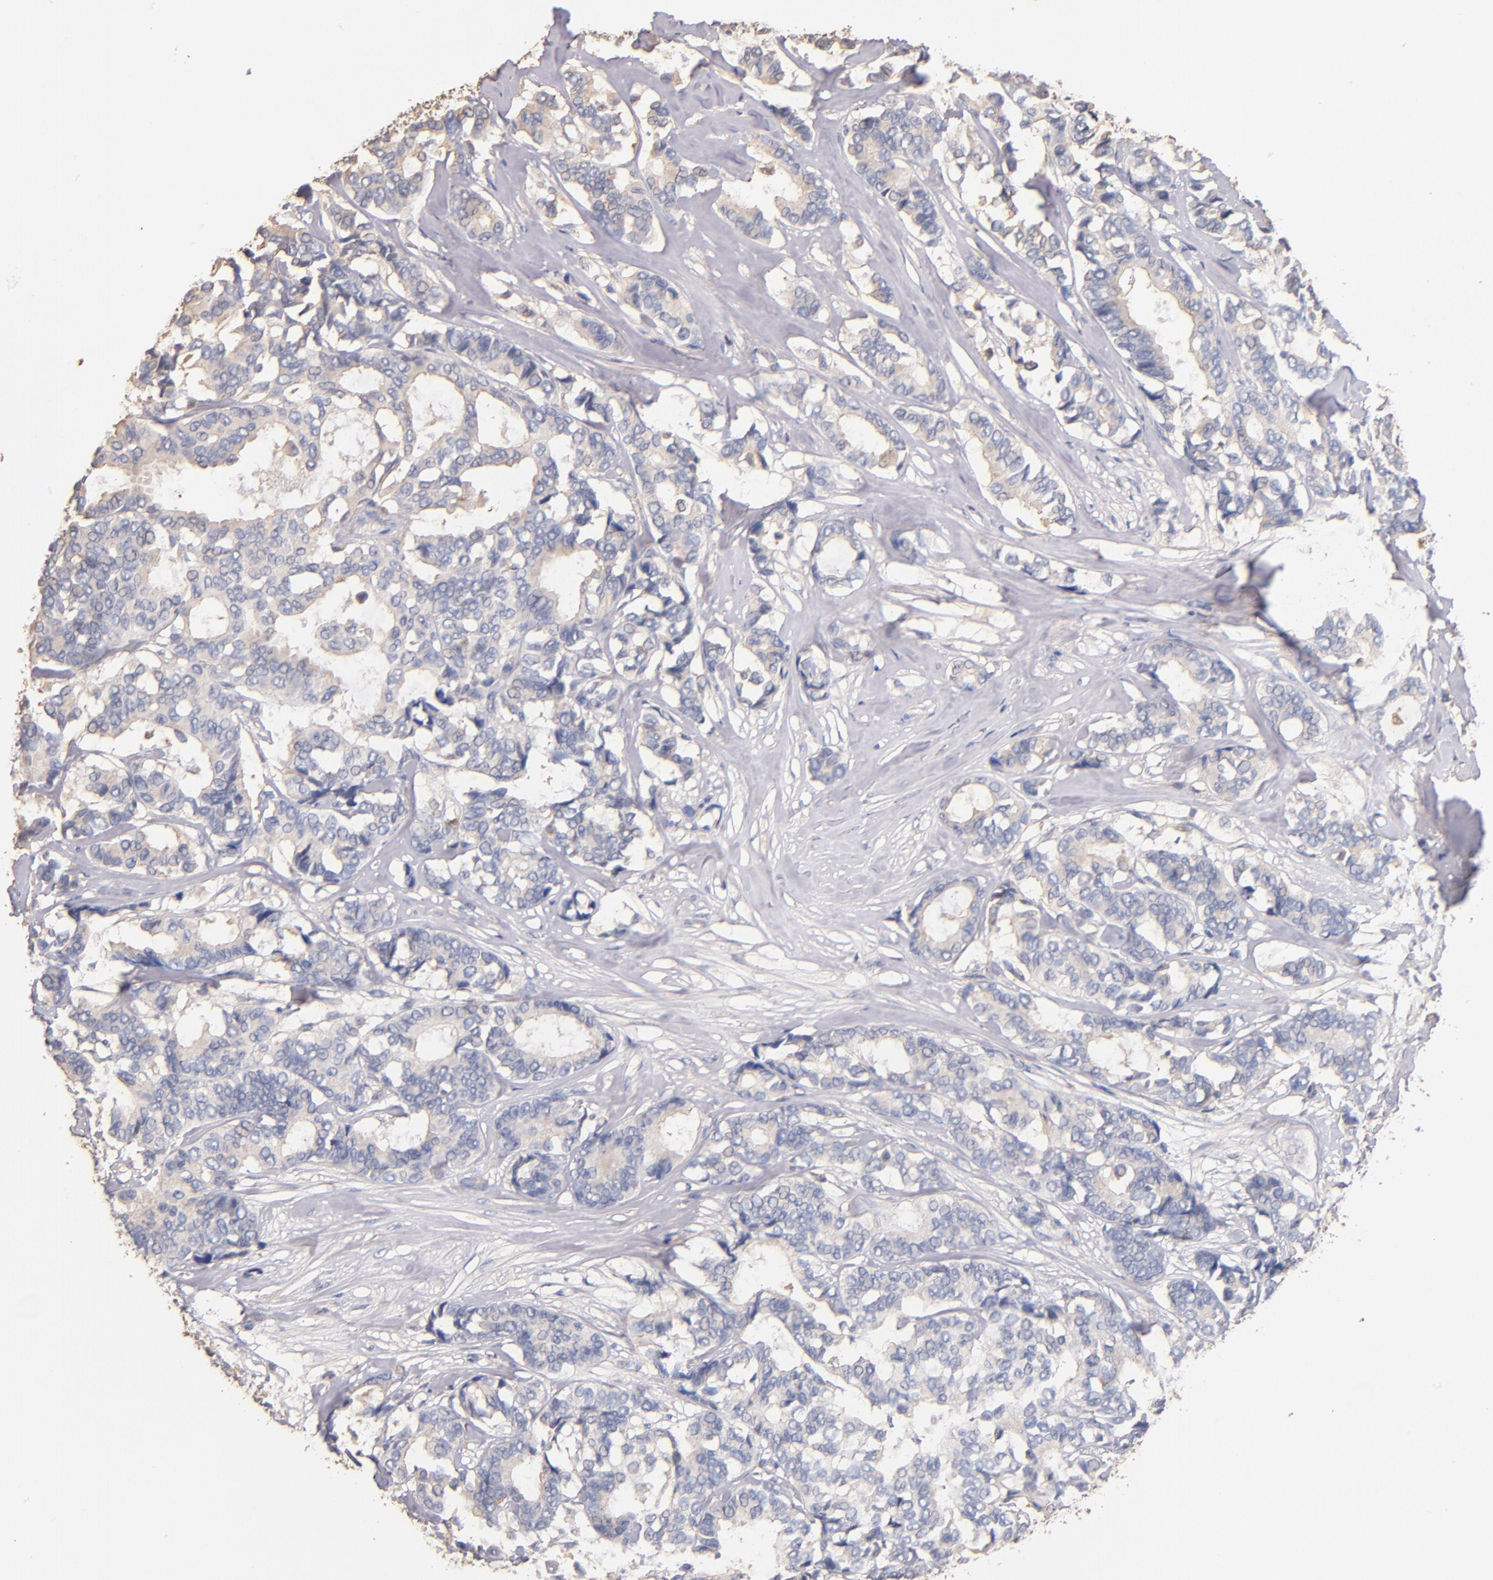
{"staining": {"intensity": "weak", "quantity": "<25%", "location": "cytoplasmic/membranous"}, "tissue": "breast cancer", "cell_type": "Tumor cells", "image_type": "cancer", "snomed": [{"axis": "morphology", "description": "Duct carcinoma"}, {"axis": "topography", "description": "Breast"}], "caption": "Infiltrating ductal carcinoma (breast) was stained to show a protein in brown. There is no significant staining in tumor cells.", "gene": "RO60", "patient": {"sex": "female", "age": 87}}